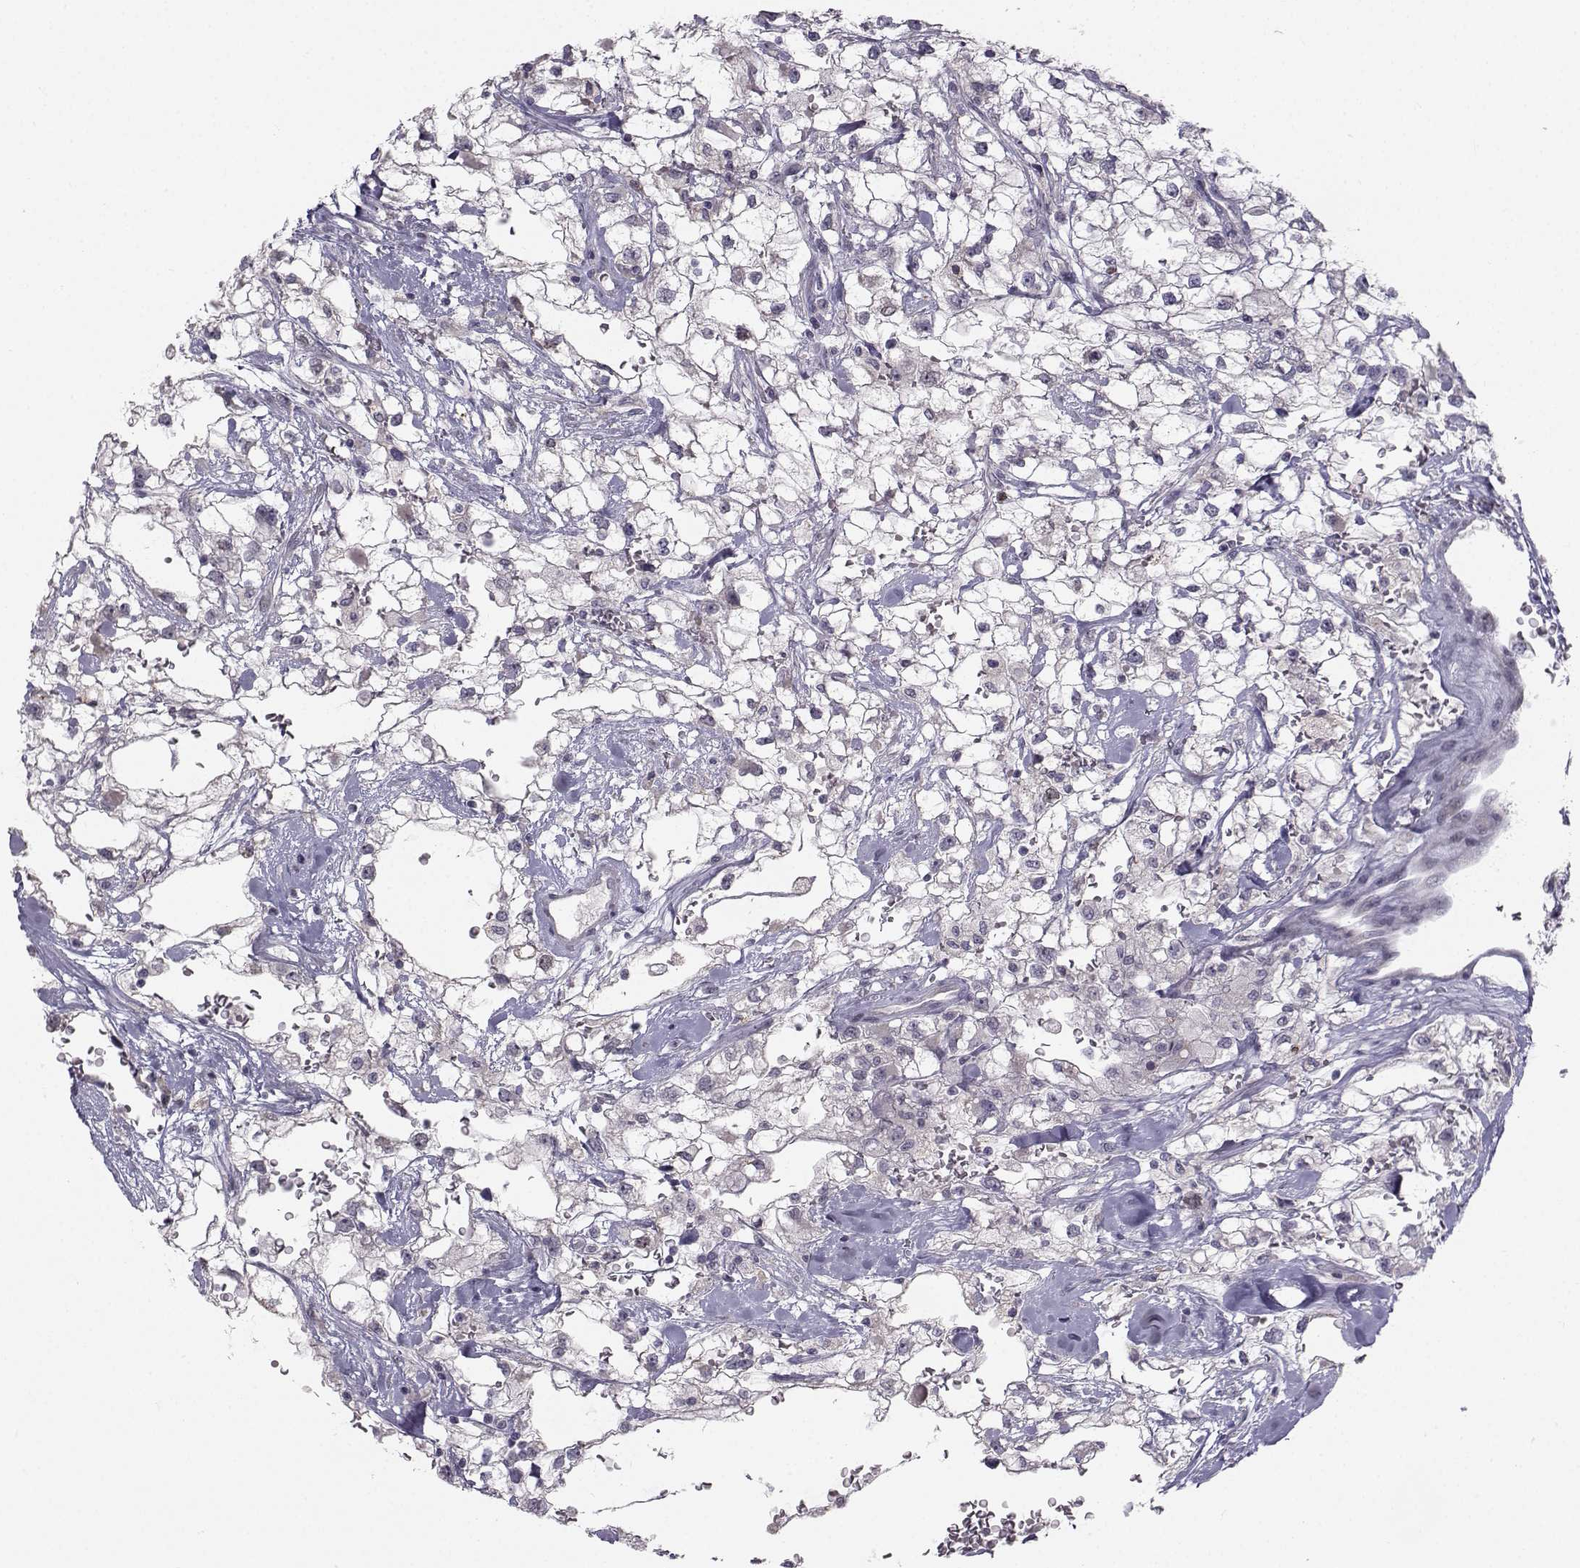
{"staining": {"intensity": "negative", "quantity": "none", "location": "none"}, "tissue": "renal cancer", "cell_type": "Tumor cells", "image_type": "cancer", "snomed": [{"axis": "morphology", "description": "Adenocarcinoma, NOS"}, {"axis": "topography", "description": "Kidney"}], "caption": "Immunohistochemistry (IHC) histopathology image of human renal cancer (adenocarcinoma) stained for a protein (brown), which reveals no positivity in tumor cells.", "gene": "LRP8", "patient": {"sex": "male", "age": 59}}